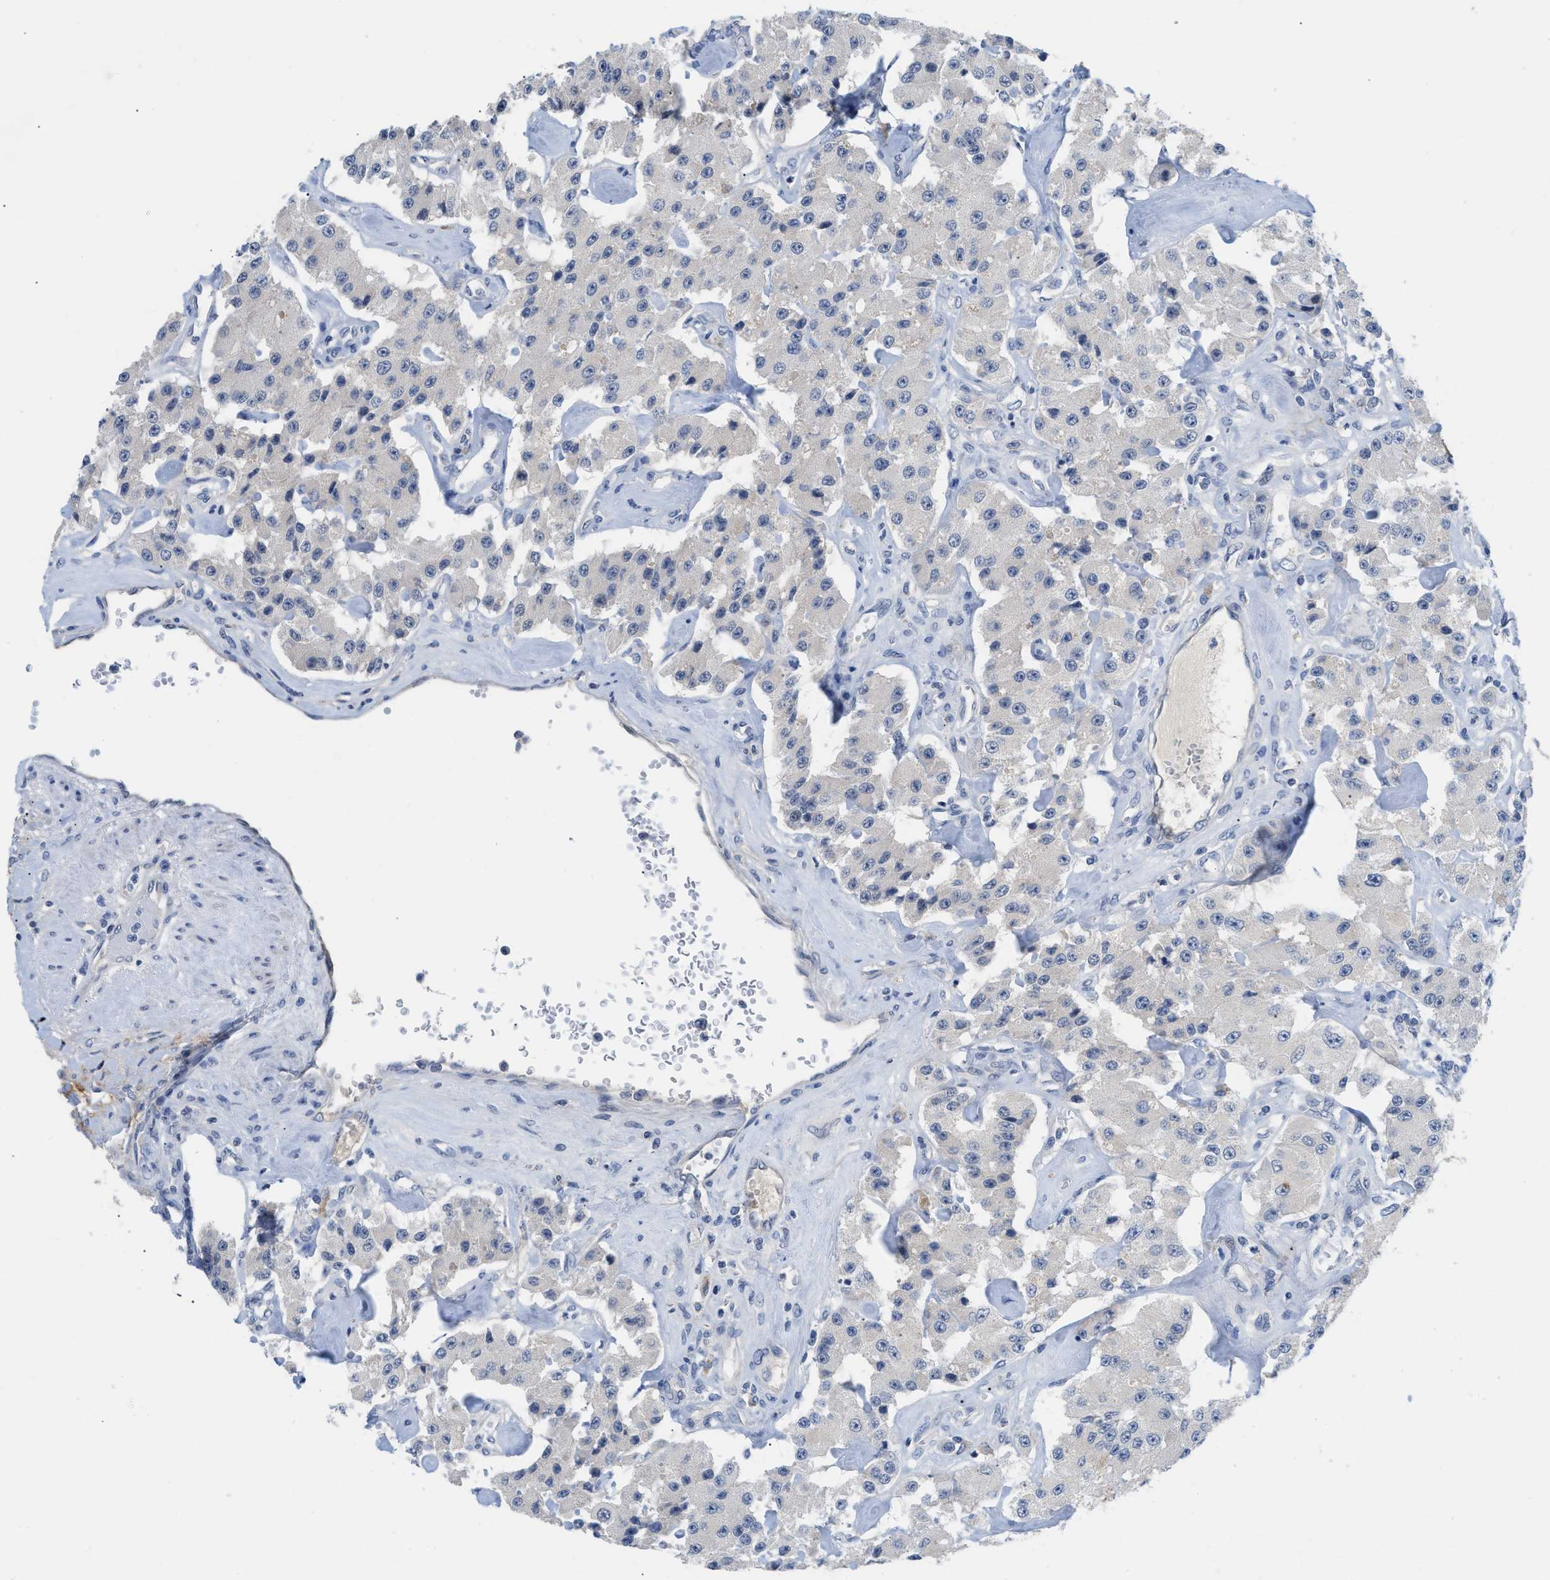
{"staining": {"intensity": "negative", "quantity": "none", "location": "none"}, "tissue": "carcinoid", "cell_type": "Tumor cells", "image_type": "cancer", "snomed": [{"axis": "morphology", "description": "Carcinoid, malignant, NOS"}, {"axis": "topography", "description": "Pancreas"}], "caption": "IHC histopathology image of neoplastic tissue: carcinoid stained with DAB demonstrates no significant protein positivity in tumor cells.", "gene": "OR9K2", "patient": {"sex": "male", "age": 41}}